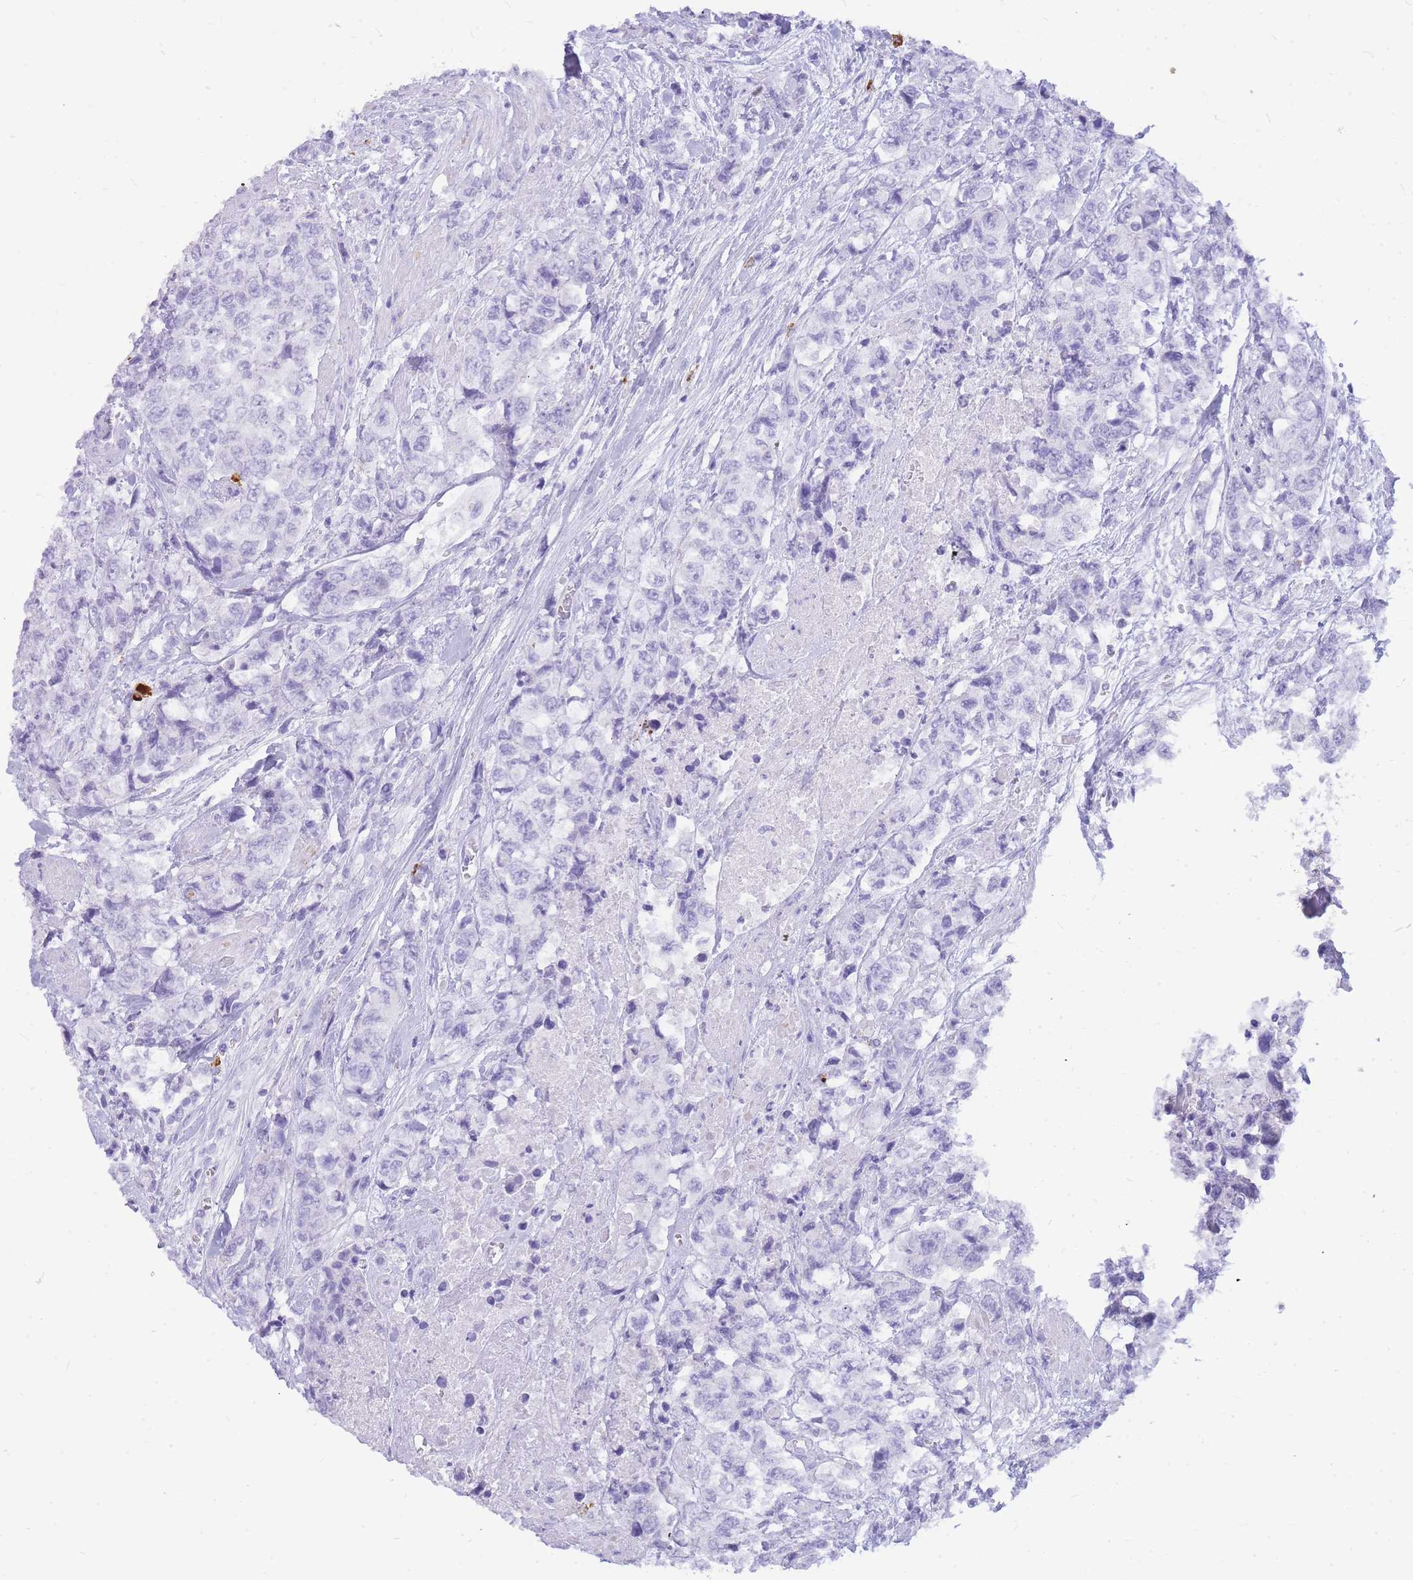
{"staining": {"intensity": "negative", "quantity": "none", "location": "none"}, "tissue": "urothelial cancer", "cell_type": "Tumor cells", "image_type": "cancer", "snomed": [{"axis": "morphology", "description": "Urothelial carcinoma, High grade"}, {"axis": "topography", "description": "Urinary bladder"}], "caption": "Immunohistochemical staining of human urothelial carcinoma (high-grade) shows no significant staining in tumor cells.", "gene": "HERC1", "patient": {"sex": "female", "age": 78}}